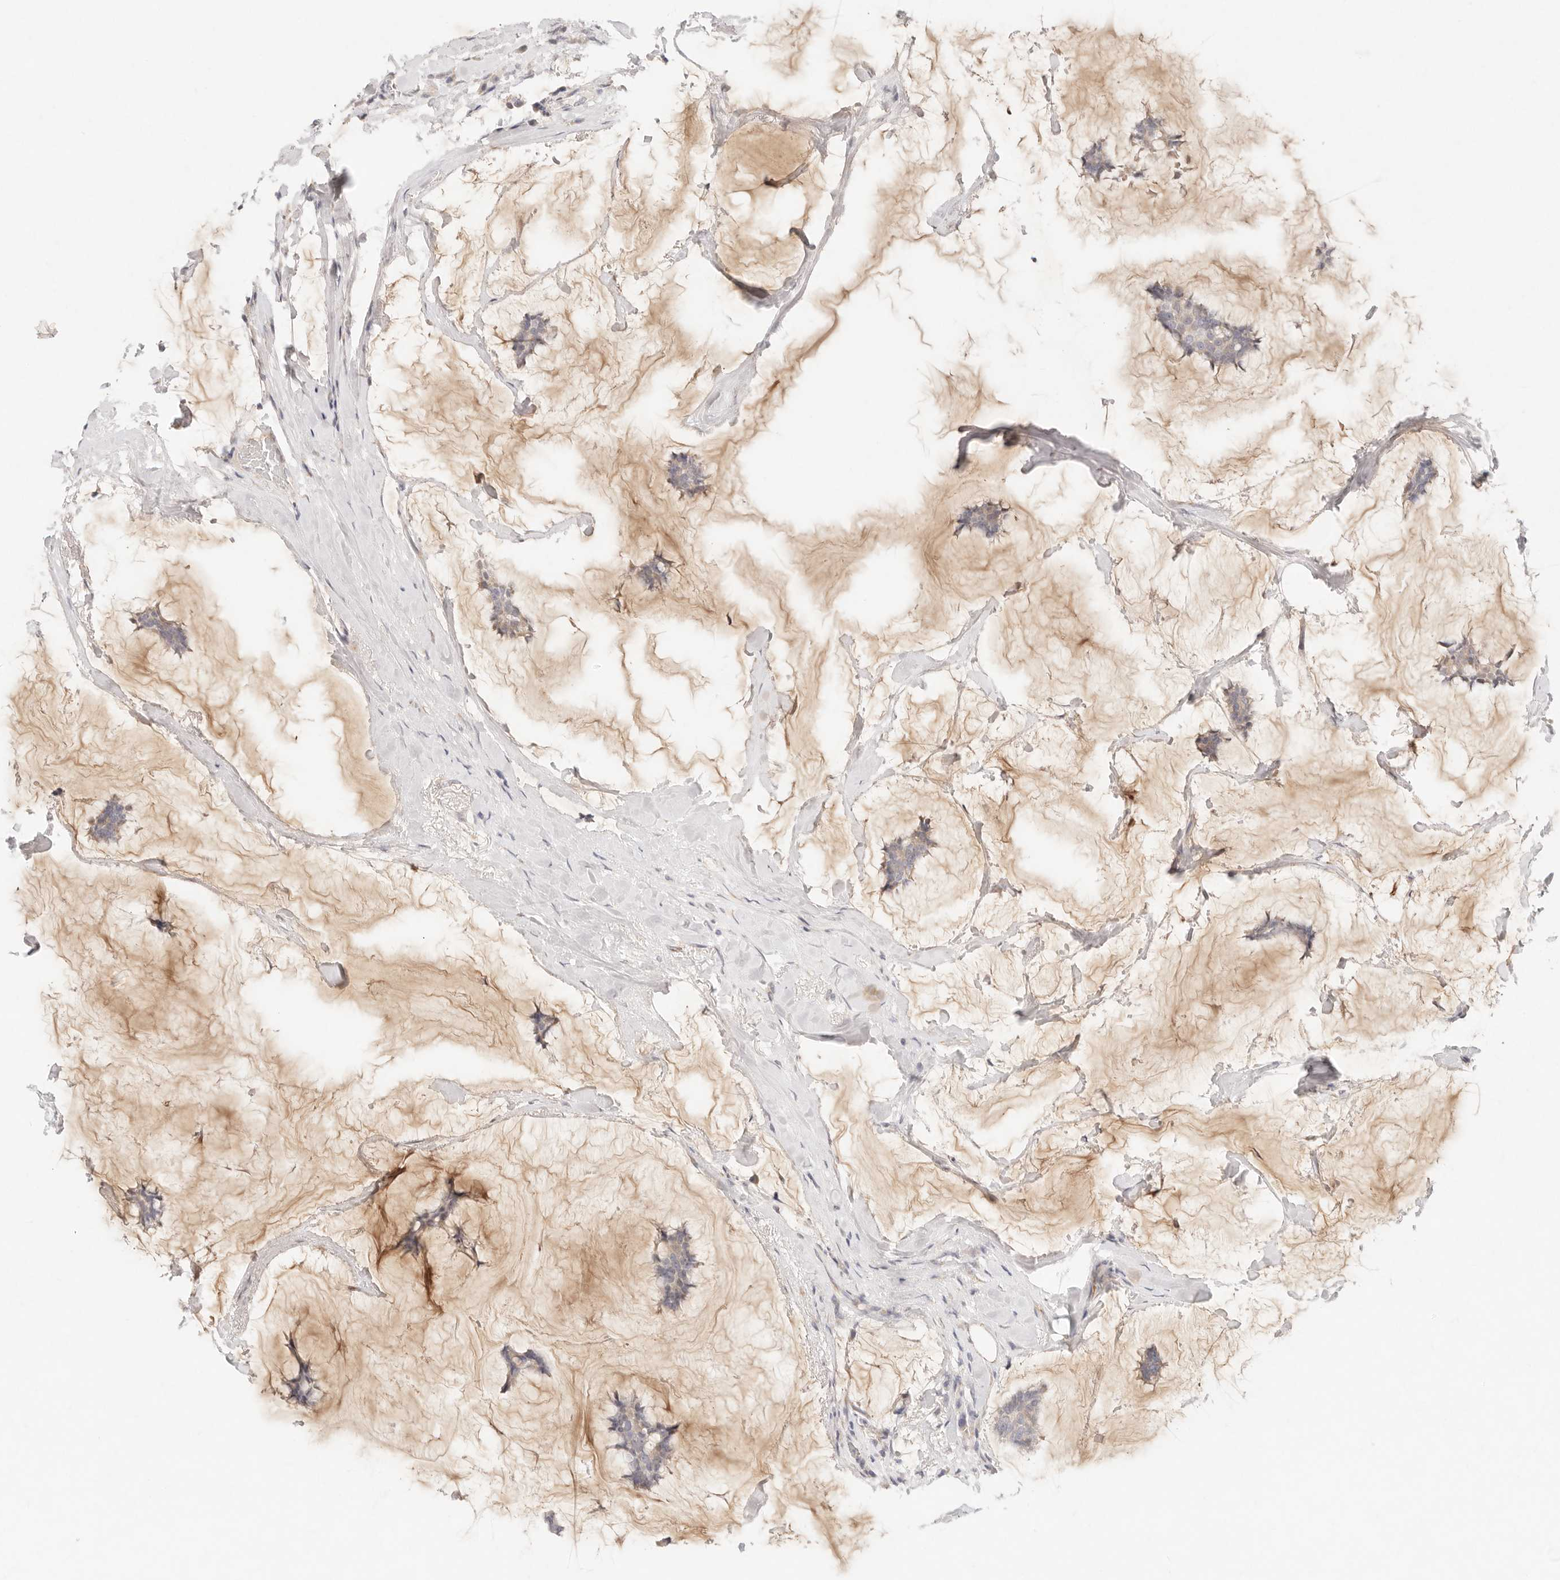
{"staining": {"intensity": "negative", "quantity": "none", "location": "none"}, "tissue": "breast cancer", "cell_type": "Tumor cells", "image_type": "cancer", "snomed": [{"axis": "morphology", "description": "Duct carcinoma"}, {"axis": "topography", "description": "Breast"}], "caption": "An IHC photomicrograph of breast cancer is shown. There is no staining in tumor cells of breast cancer. (DAB immunohistochemistry (IHC) with hematoxylin counter stain).", "gene": "GPR156", "patient": {"sex": "female", "age": 93}}